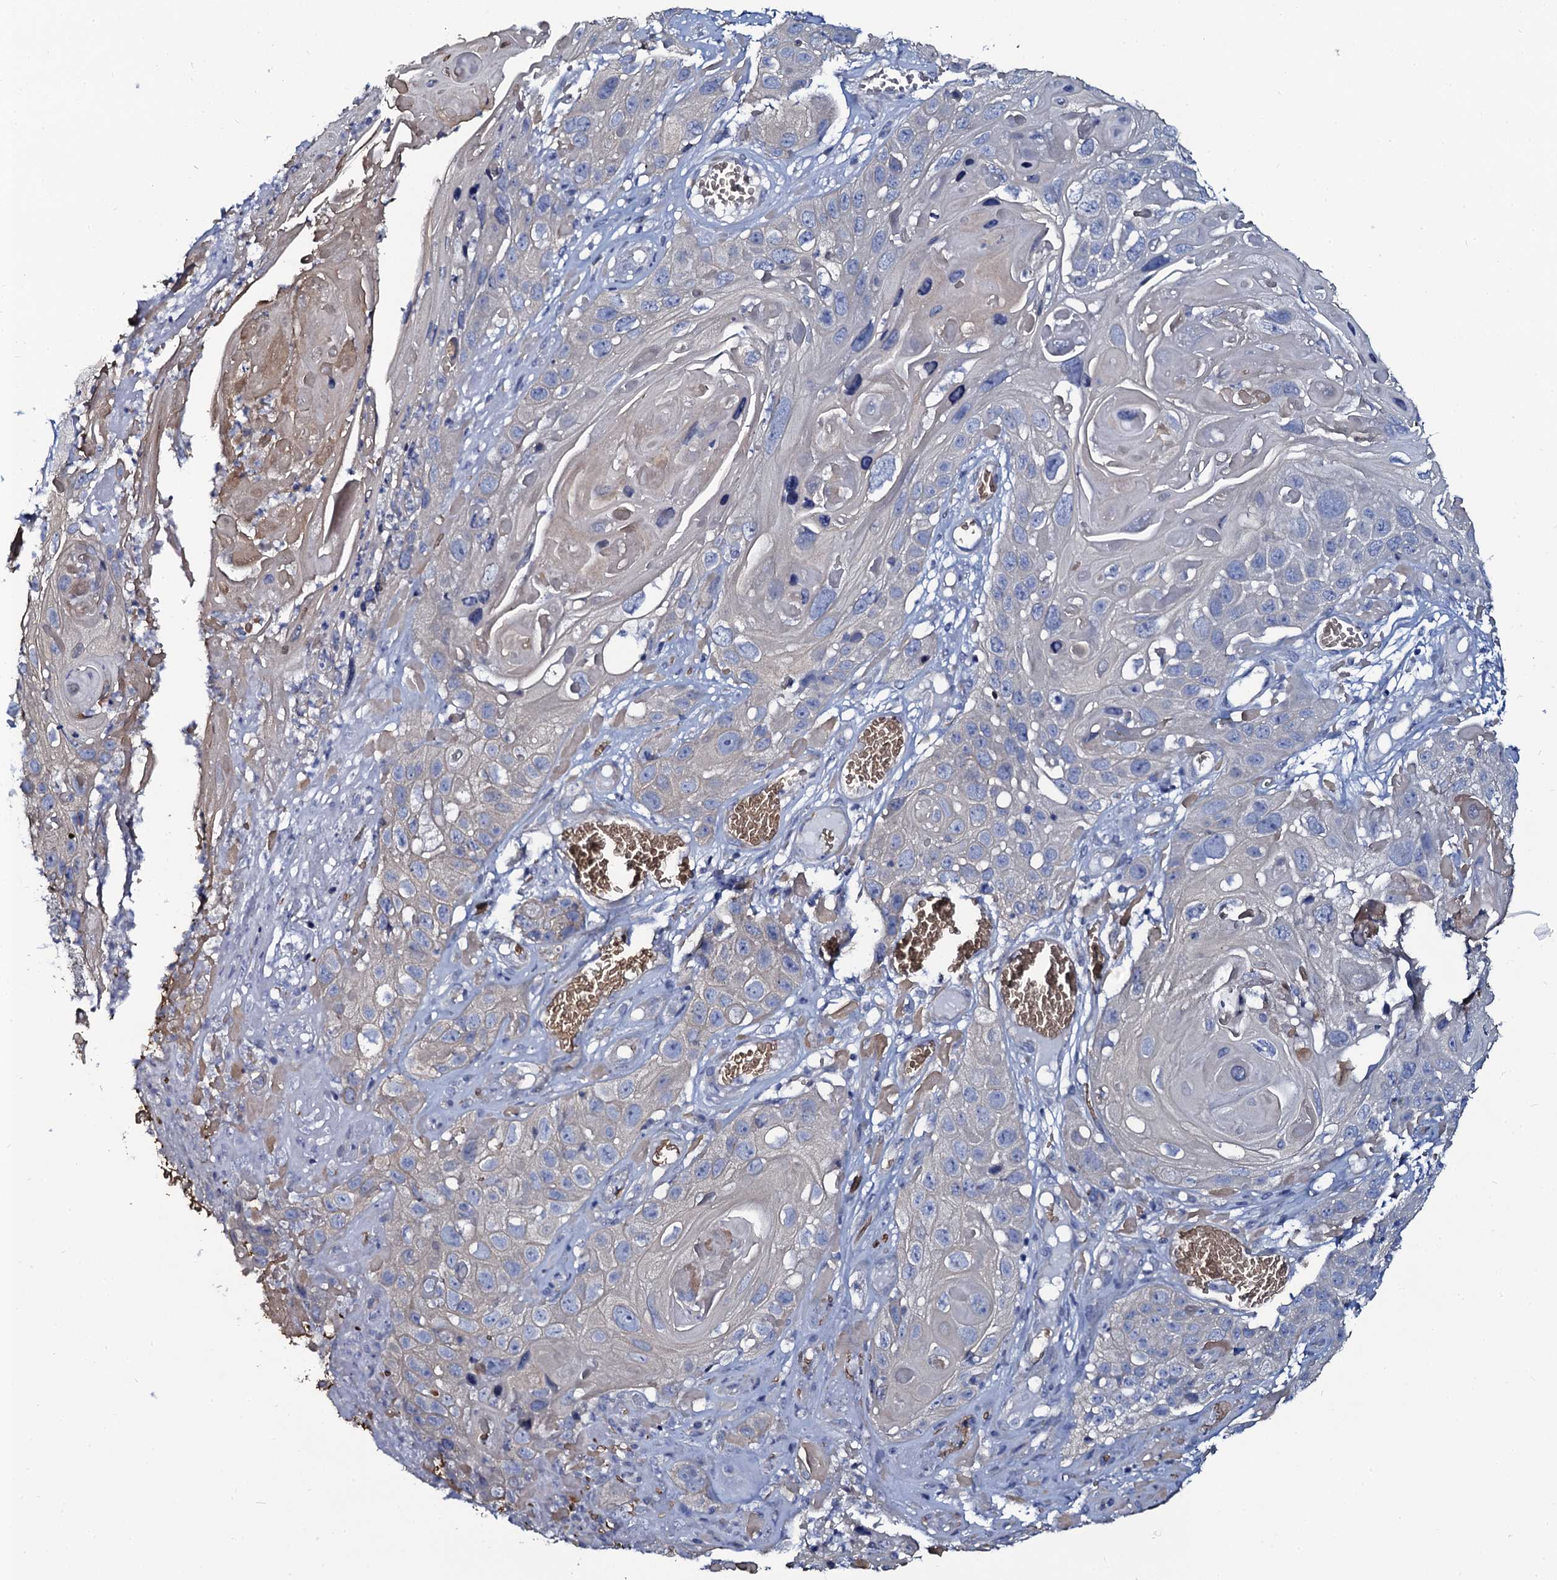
{"staining": {"intensity": "negative", "quantity": "none", "location": "none"}, "tissue": "skin cancer", "cell_type": "Tumor cells", "image_type": "cancer", "snomed": [{"axis": "morphology", "description": "Squamous cell carcinoma, NOS"}, {"axis": "topography", "description": "Skin"}], "caption": "High magnification brightfield microscopy of skin cancer stained with DAB (brown) and counterstained with hematoxylin (blue): tumor cells show no significant expression. (Brightfield microscopy of DAB IHC at high magnification).", "gene": "C10orf88", "patient": {"sex": "male", "age": 55}}